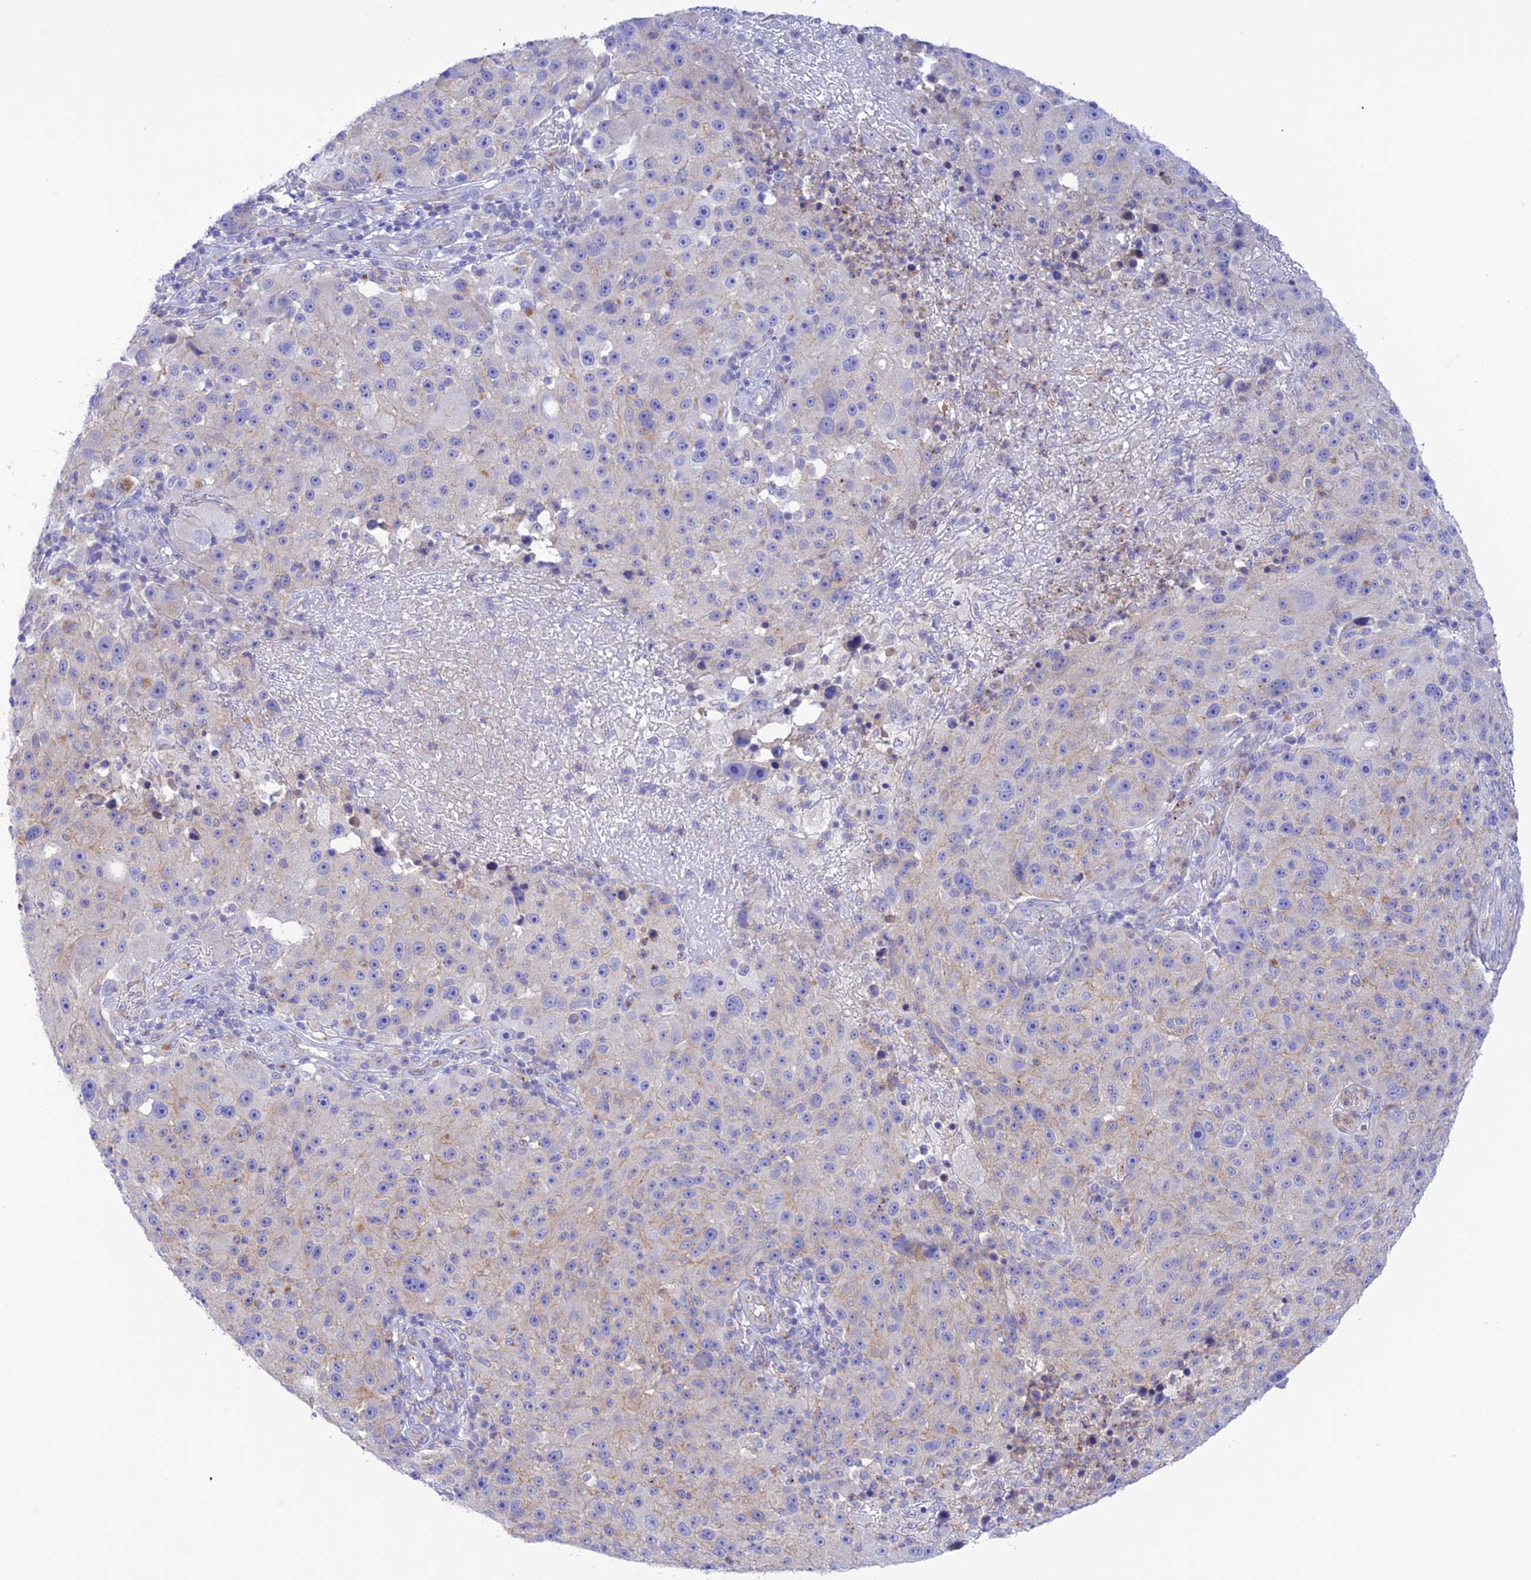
{"staining": {"intensity": "negative", "quantity": "none", "location": "none"}, "tissue": "melanoma", "cell_type": "Tumor cells", "image_type": "cancer", "snomed": [{"axis": "morphology", "description": "Malignant melanoma, NOS"}, {"axis": "topography", "description": "Skin"}], "caption": "The image reveals no staining of tumor cells in melanoma. (DAB immunohistochemistry with hematoxylin counter stain).", "gene": "CHSY3", "patient": {"sex": "male", "age": 53}}